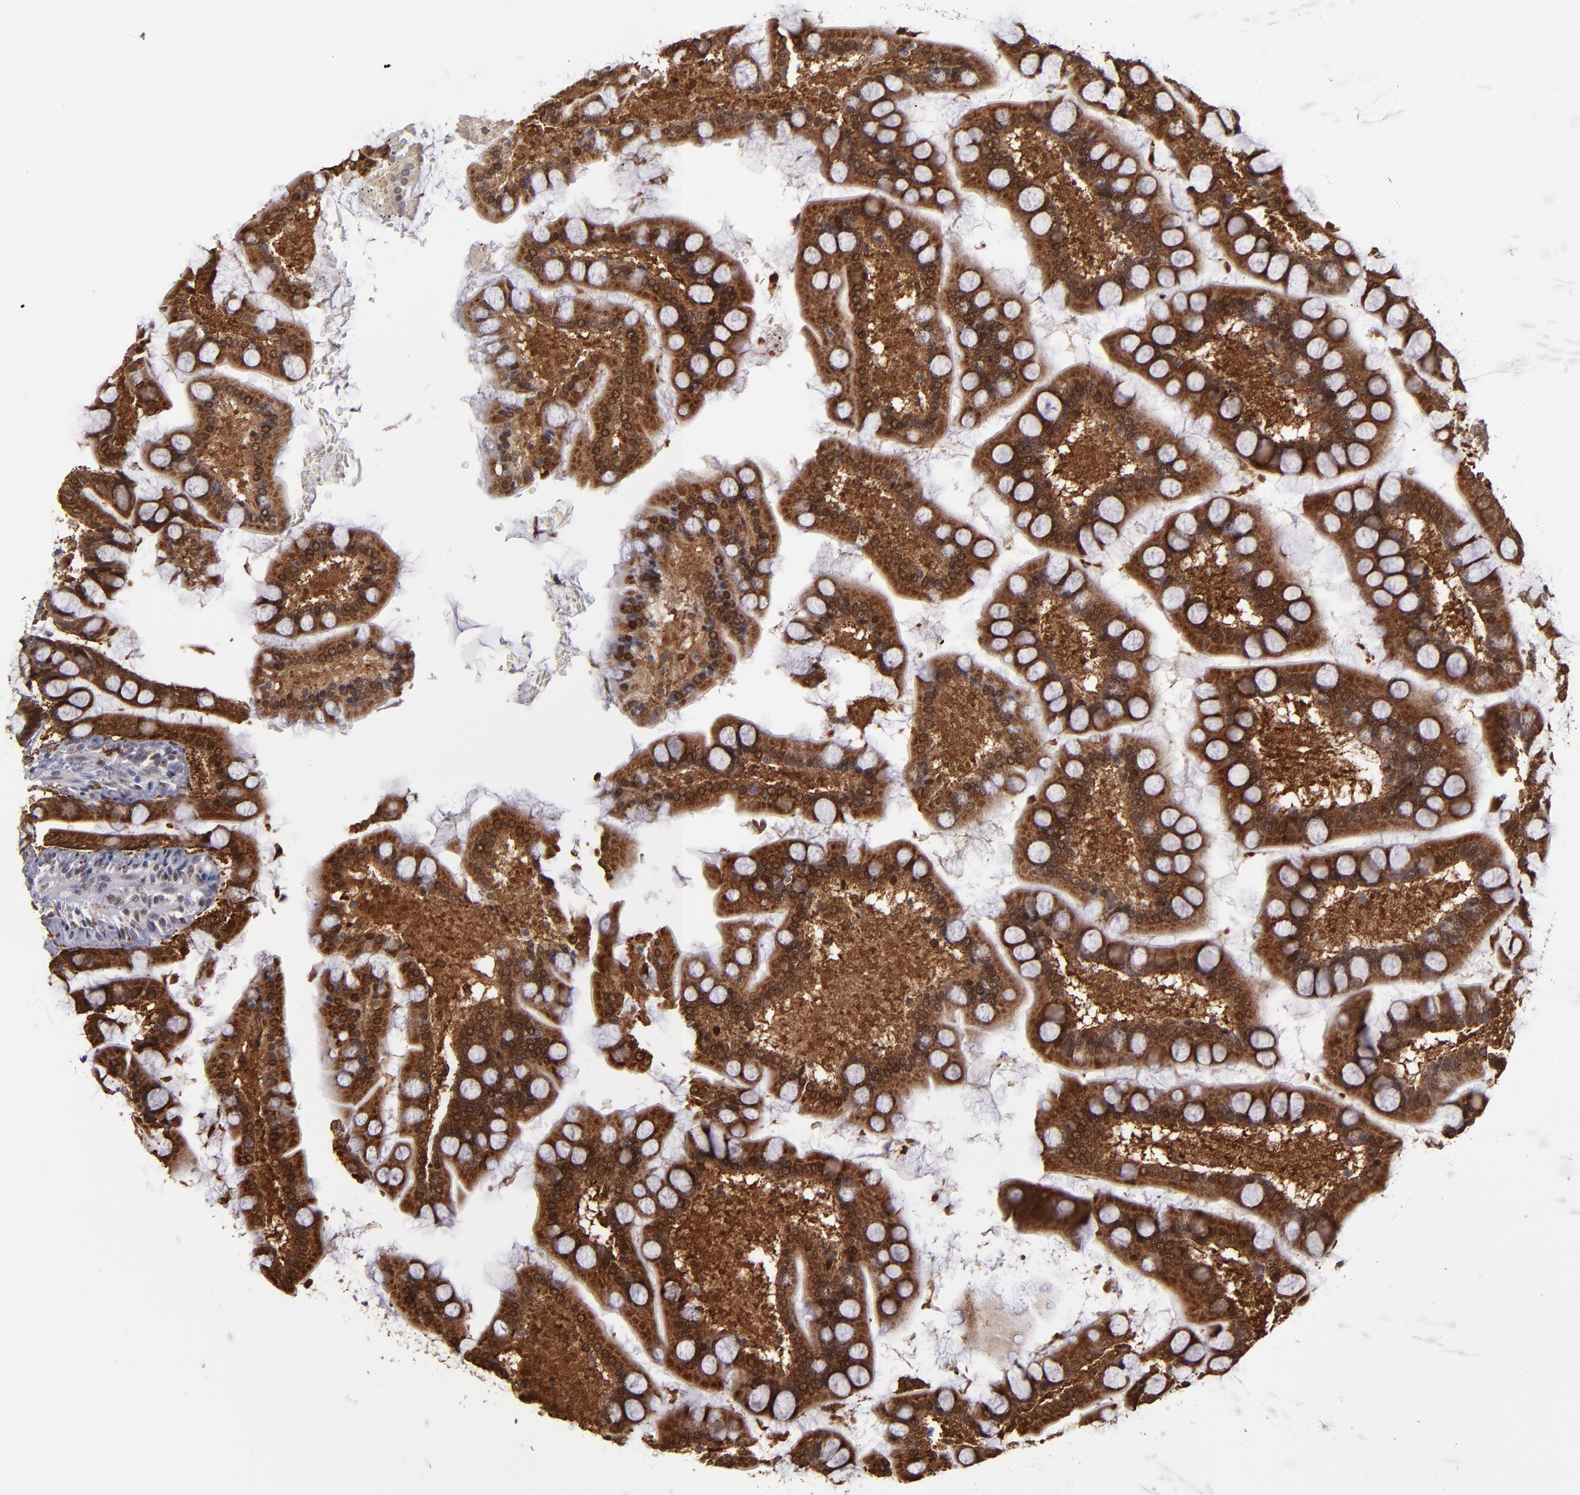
{"staining": {"intensity": "strong", "quantity": ">75%", "location": "cytoplasmic/membranous,nuclear"}, "tissue": "small intestine", "cell_type": "Glandular cells", "image_type": "normal", "snomed": [{"axis": "morphology", "description": "Normal tissue, NOS"}, {"axis": "topography", "description": "Small intestine"}], "caption": "The photomicrograph exhibits staining of benign small intestine, revealing strong cytoplasmic/membranous,nuclear protein staining (brown color) within glandular cells. (IHC, brightfield microscopy, high magnification).", "gene": "RREB1", "patient": {"sex": "male", "age": 41}}